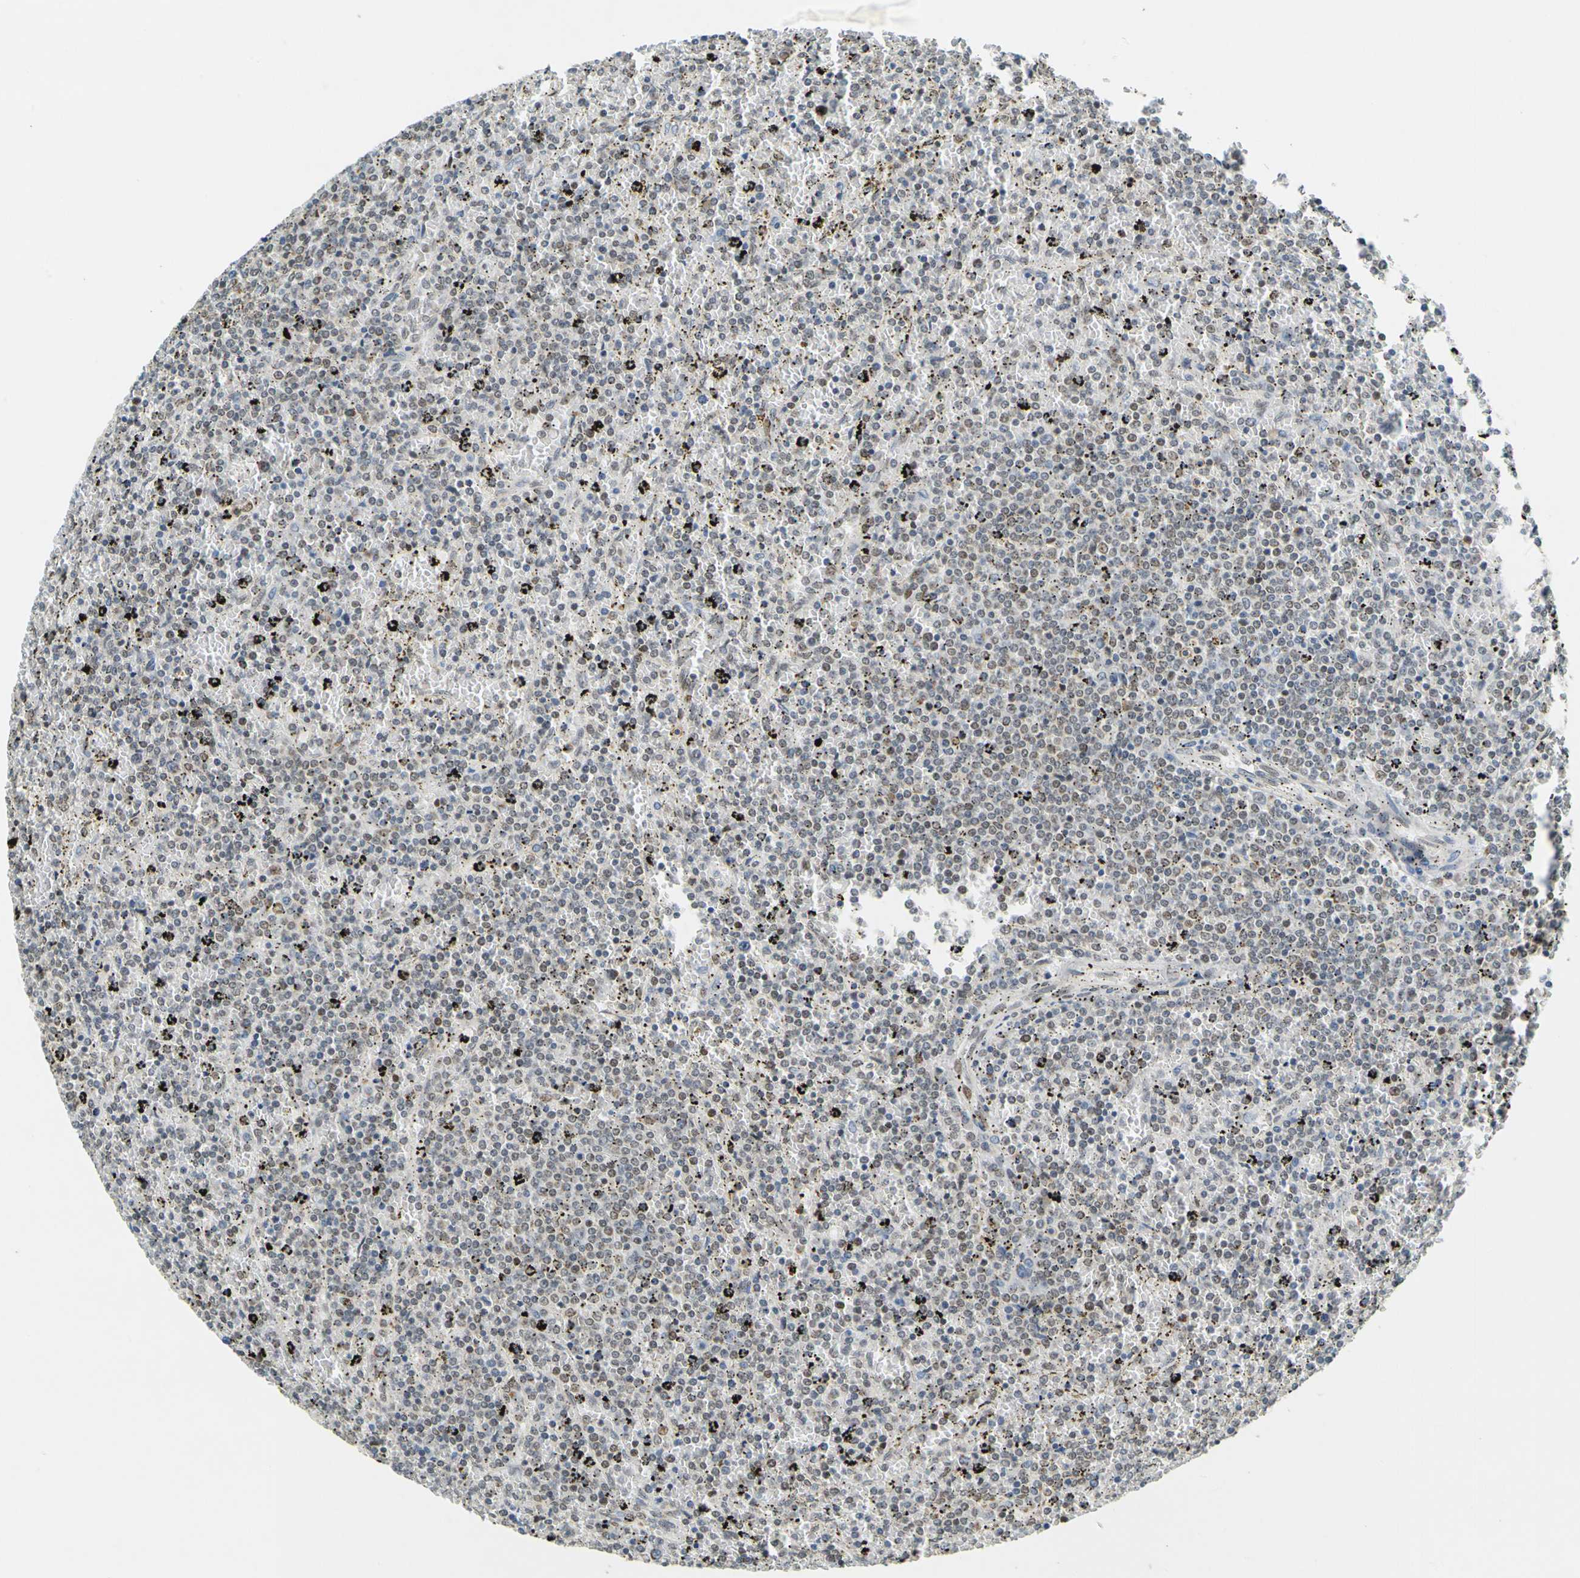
{"staining": {"intensity": "weak", "quantity": "25%-75%", "location": "cytoplasmic/membranous,nuclear"}, "tissue": "lymphoma", "cell_type": "Tumor cells", "image_type": "cancer", "snomed": [{"axis": "morphology", "description": "Malignant lymphoma, non-Hodgkin's type, Low grade"}, {"axis": "topography", "description": "Spleen"}], "caption": "Tumor cells reveal weak cytoplasmic/membranous and nuclear staining in about 25%-75% of cells in lymphoma. The staining is performed using DAB brown chromogen to label protein expression. The nuclei are counter-stained blue using hematoxylin.", "gene": "POGZ", "patient": {"sex": "female", "age": 77}}